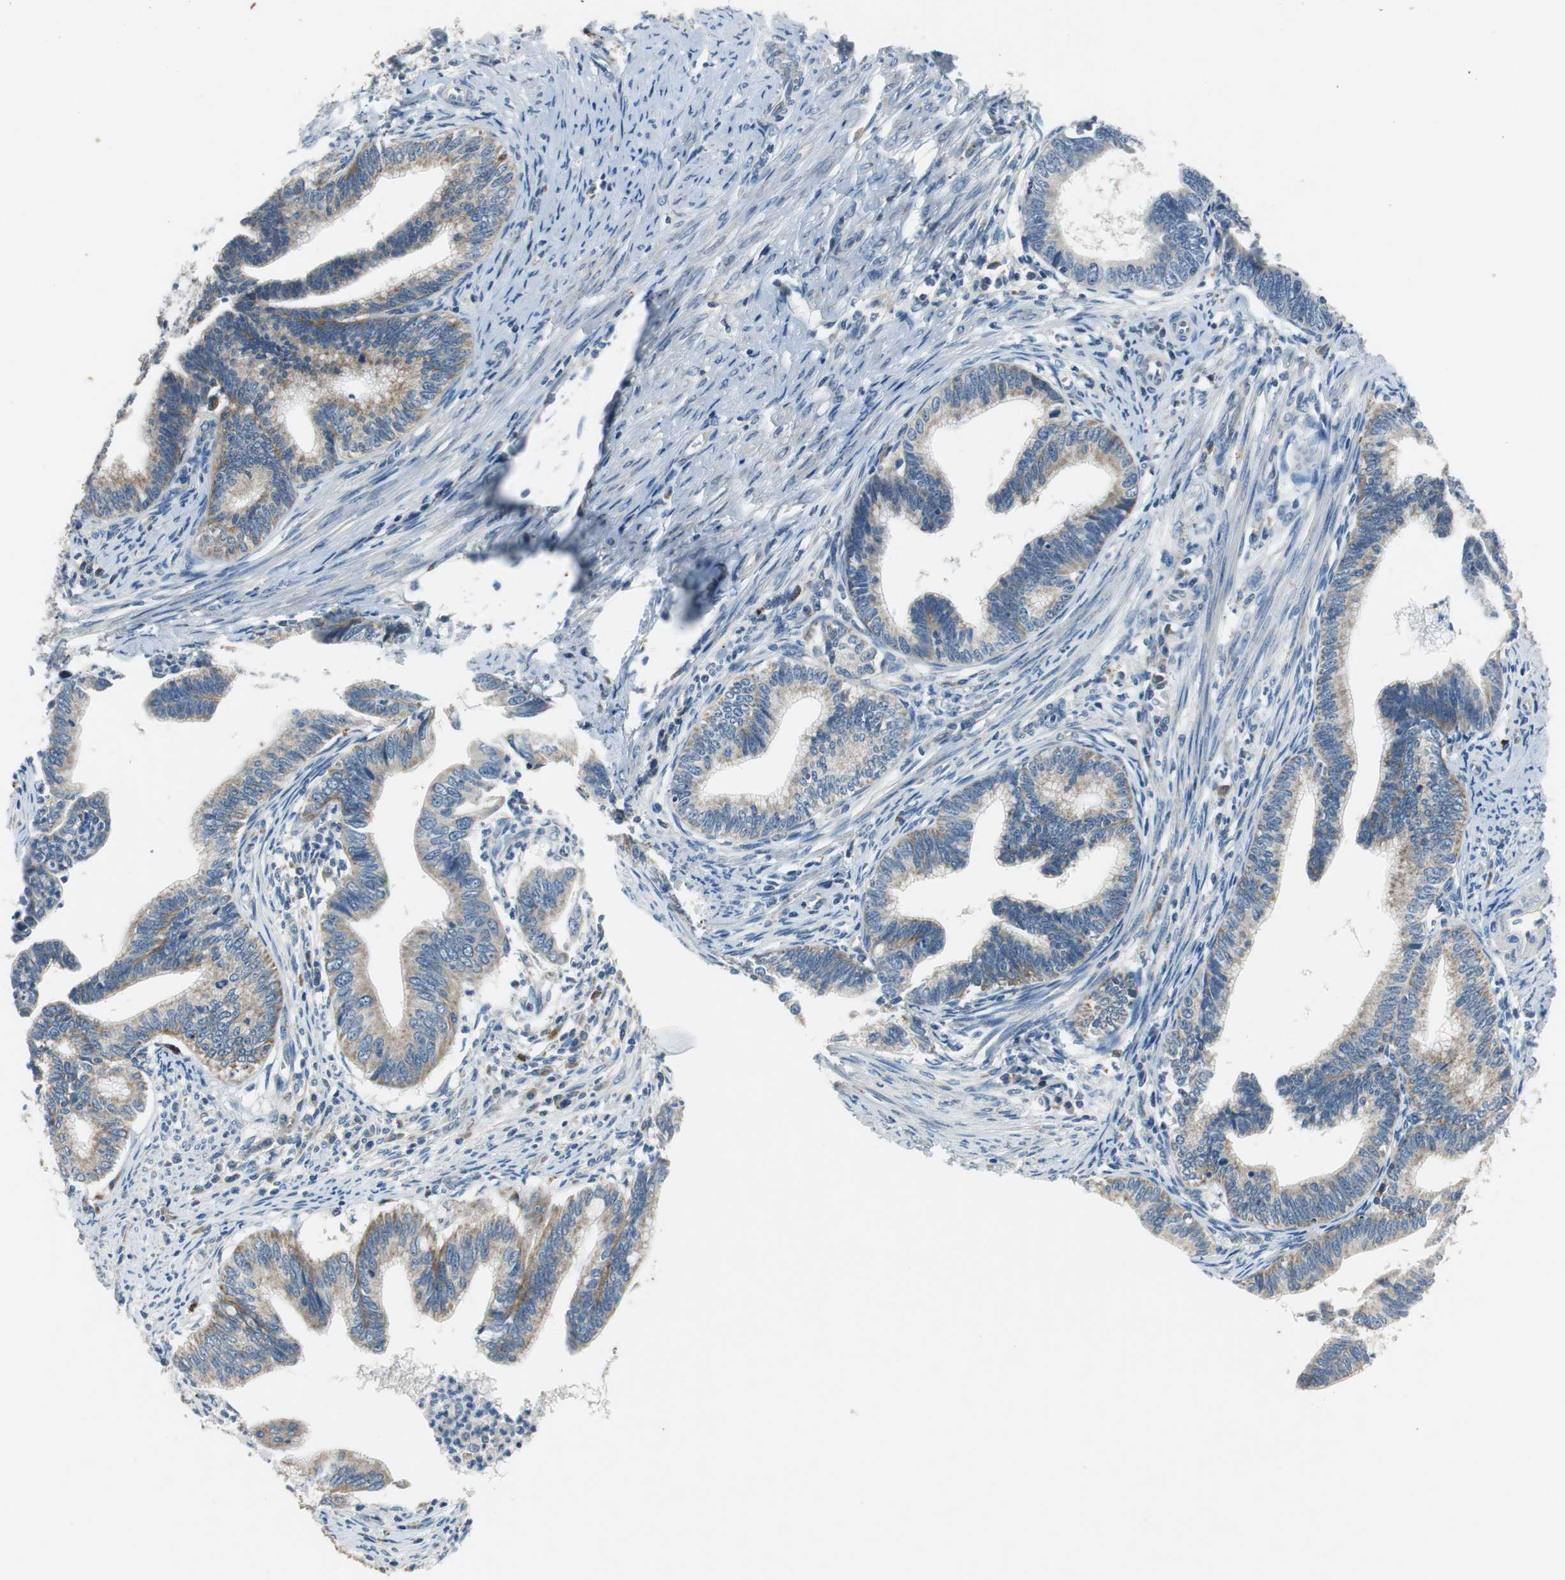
{"staining": {"intensity": "weak", "quantity": "25%-75%", "location": "cytoplasmic/membranous"}, "tissue": "cervical cancer", "cell_type": "Tumor cells", "image_type": "cancer", "snomed": [{"axis": "morphology", "description": "Adenocarcinoma, NOS"}, {"axis": "topography", "description": "Cervix"}], "caption": "Protein expression analysis of adenocarcinoma (cervical) exhibits weak cytoplasmic/membranous staining in approximately 25%-75% of tumor cells. (Stains: DAB (3,3'-diaminobenzidine) in brown, nuclei in blue, Microscopy: brightfield microscopy at high magnification).", "gene": "NLGN1", "patient": {"sex": "female", "age": 36}}